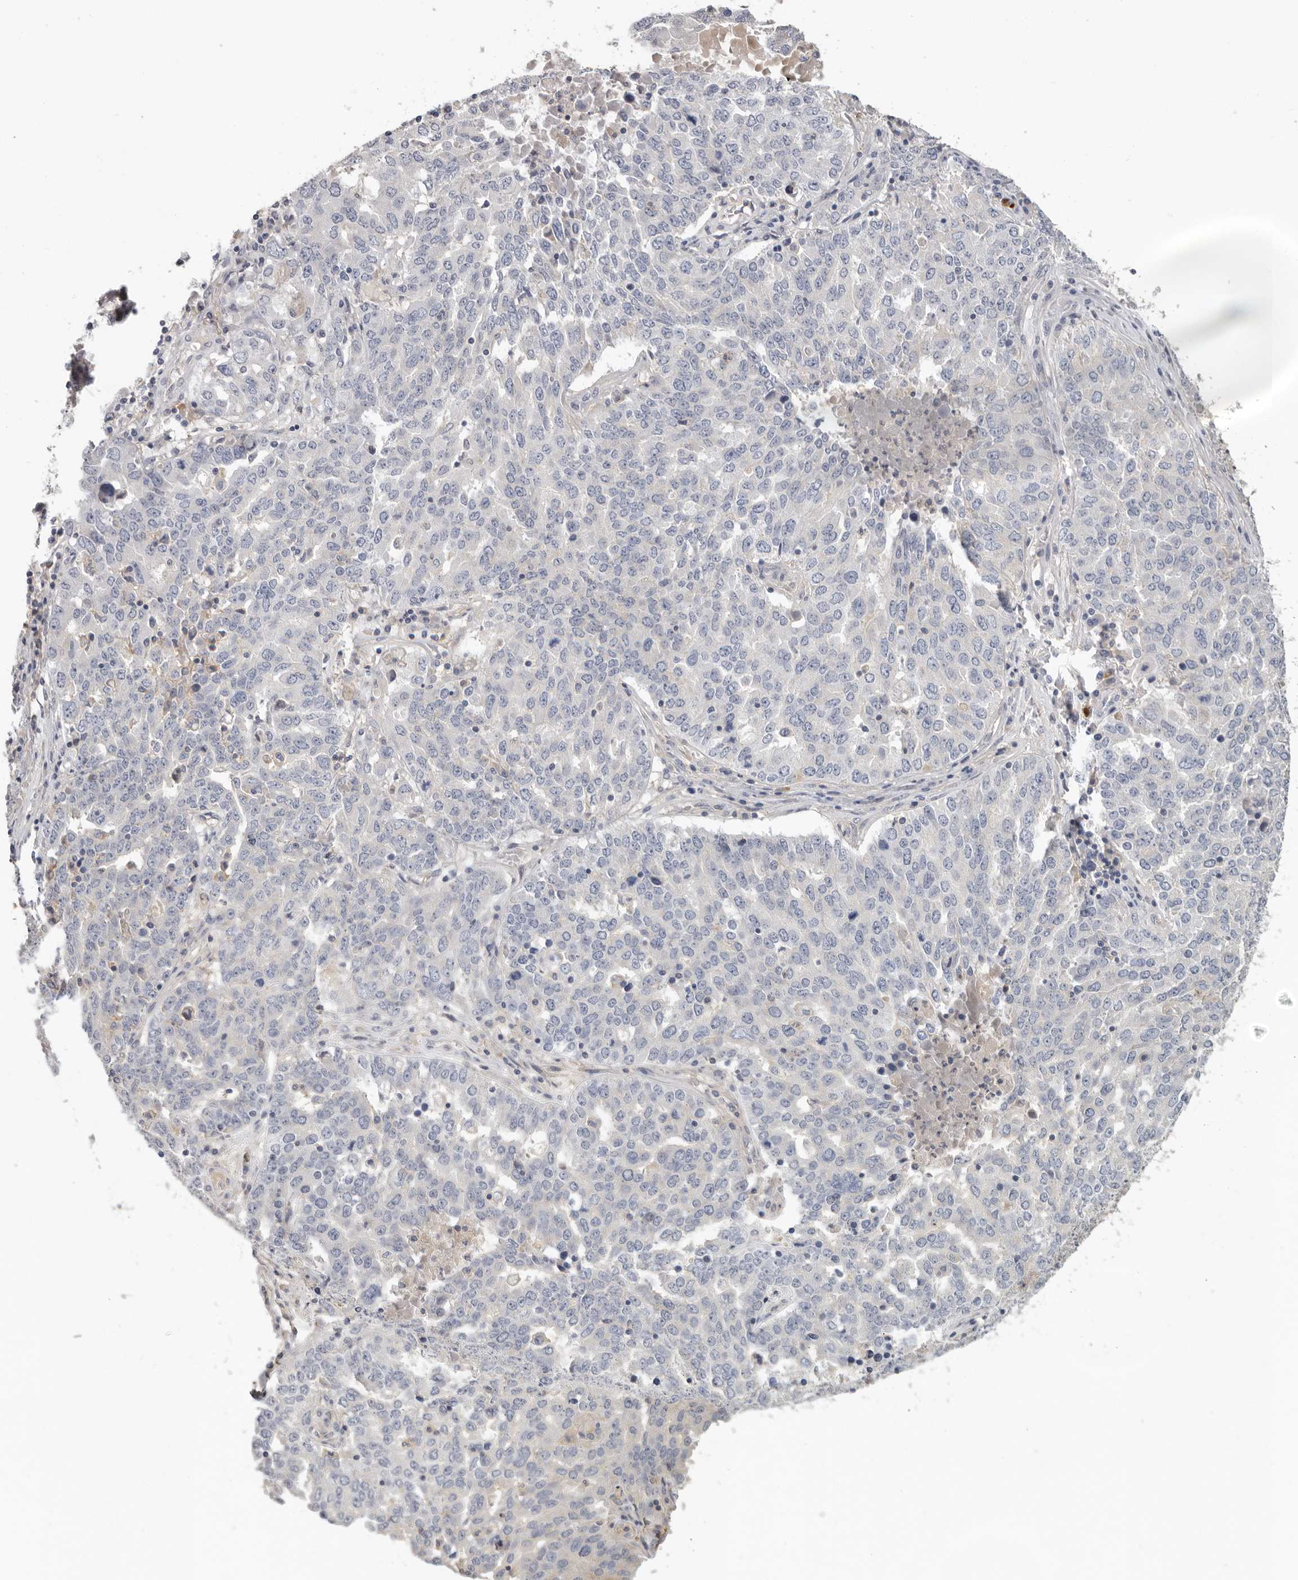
{"staining": {"intensity": "negative", "quantity": "none", "location": "none"}, "tissue": "ovarian cancer", "cell_type": "Tumor cells", "image_type": "cancer", "snomed": [{"axis": "morphology", "description": "Carcinoma, endometroid"}, {"axis": "topography", "description": "Ovary"}], "caption": "Tumor cells are negative for brown protein staining in ovarian endometroid carcinoma.", "gene": "WDTC1", "patient": {"sex": "female", "age": 62}}